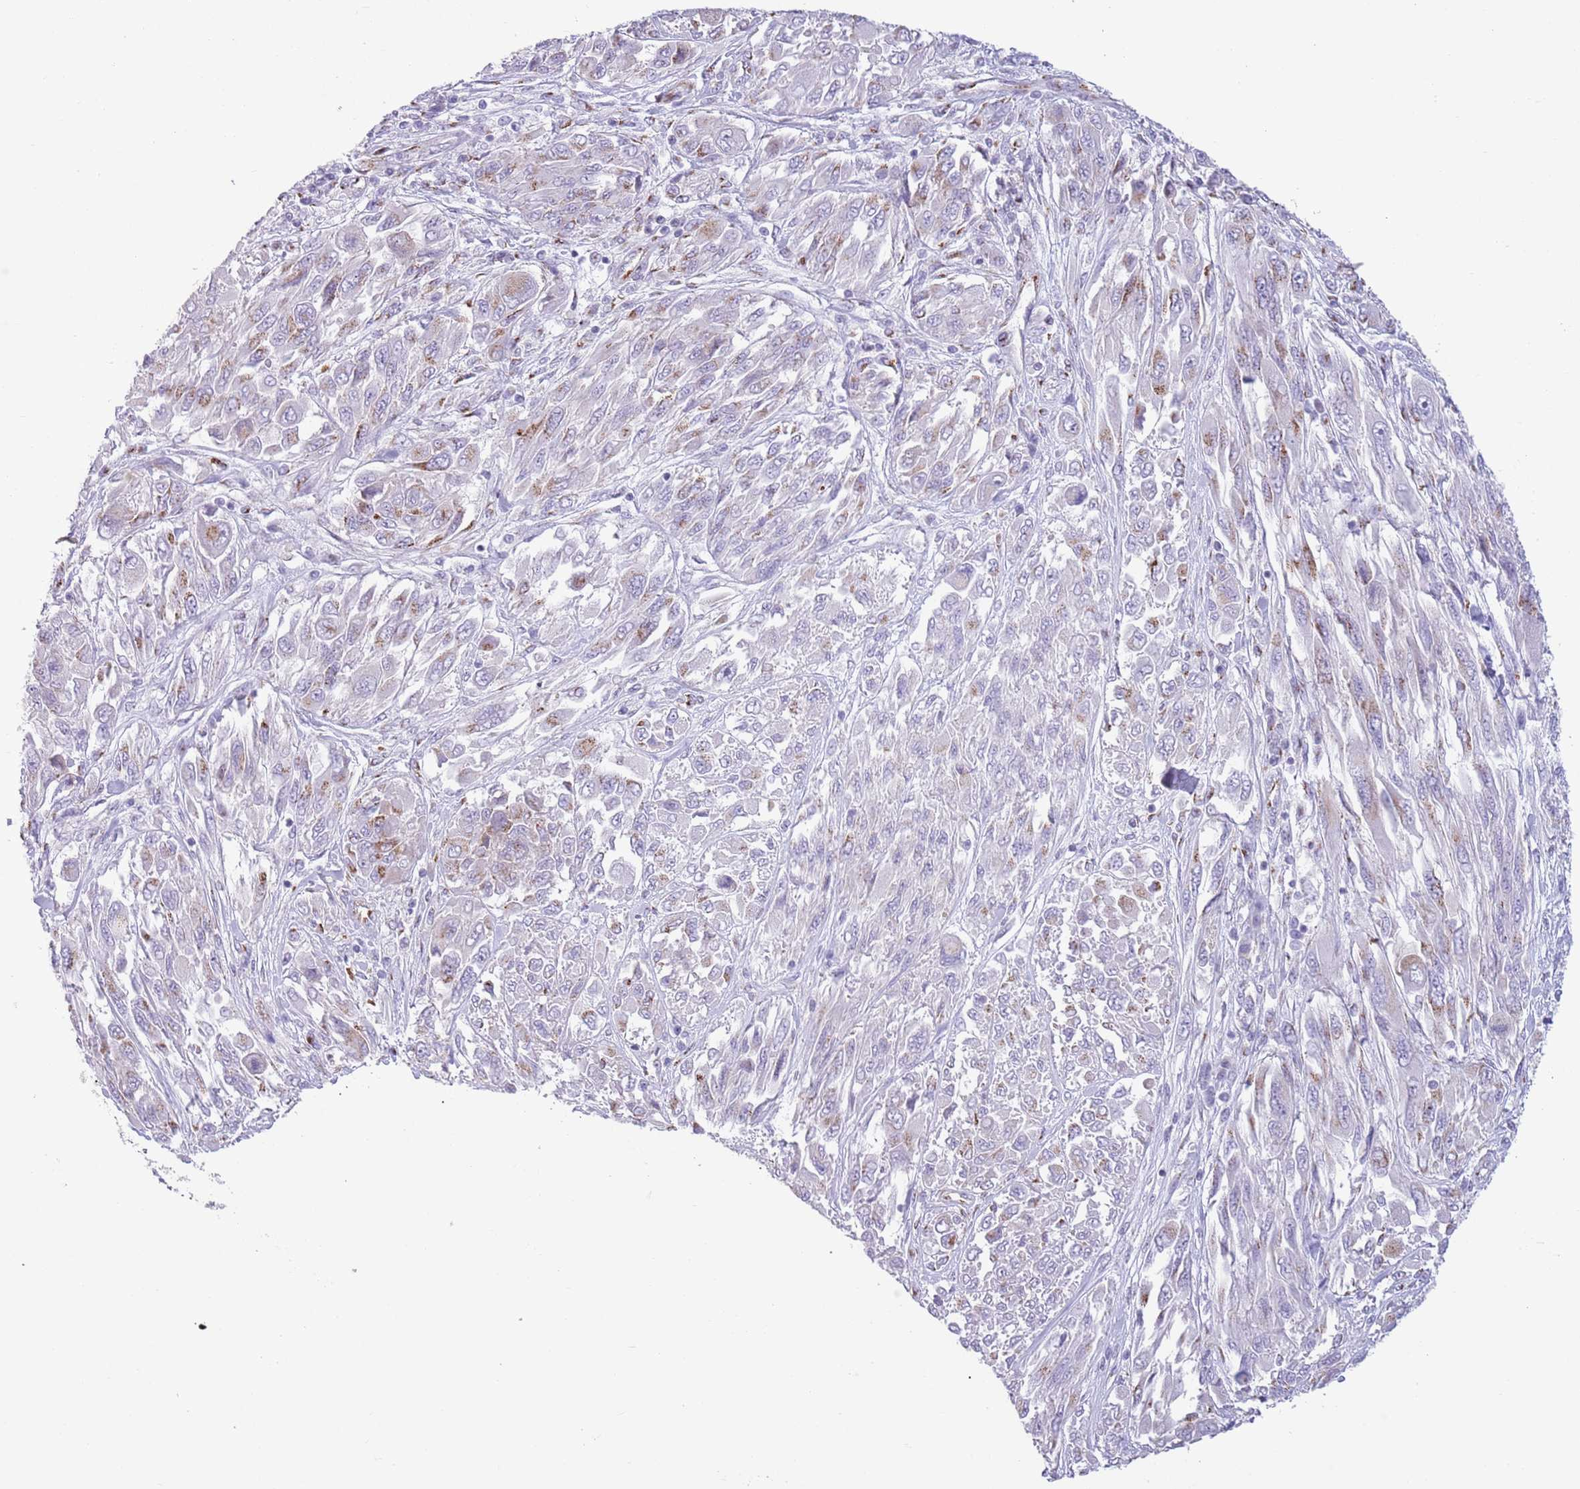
{"staining": {"intensity": "moderate", "quantity": "<25%", "location": "cytoplasmic/membranous"}, "tissue": "melanoma", "cell_type": "Tumor cells", "image_type": "cancer", "snomed": [{"axis": "morphology", "description": "Malignant melanoma, NOS"}, {"axis": "topography", "description": "Skin"}], "caption": "A histopathology image of melanoma stained for a protein exhibits moderate cytoplasmic/membranous brown staining in tumor cells.", "gene": "C20orf96", "patient": {"sex": "female", "age": 91}}